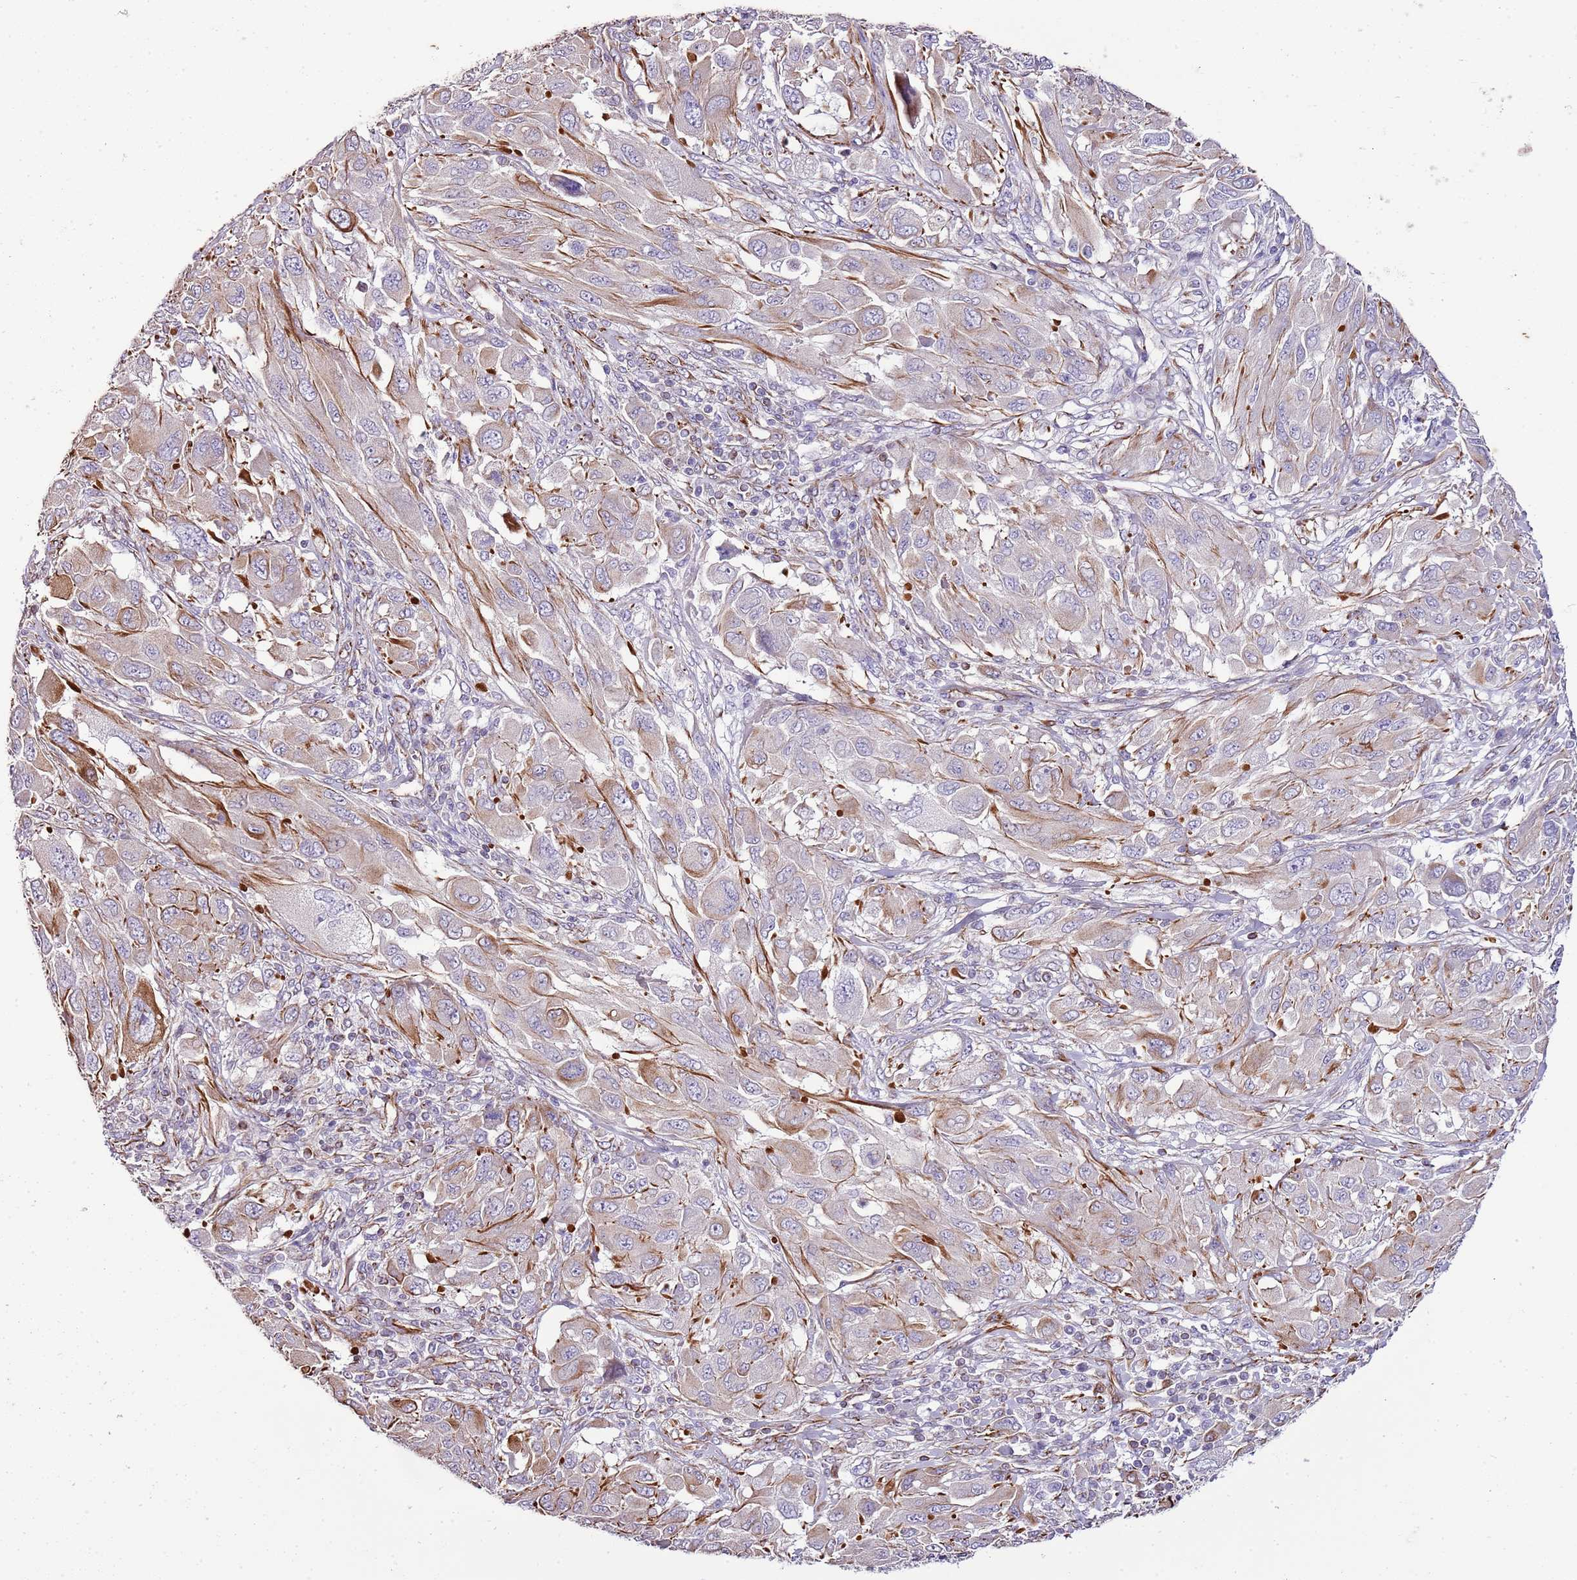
{"staining": {"intensity": "moderate", "quantity": "<25%", "location": "cytoplasmic/membranous"}, "tissue": "melanoma", "cell_type": "Tumor cells", "image_type": "cancer", "snomed": [{"axis": "morphology", "description": "Malignant melanoma, NOS"}, {"axis": "topography", "description": "Skin"}], "caption": "Immunohistochemistry photomicrograph of neoplastic tissue: malignant melanoma stained using immunohistochemistry (IHC) shows low levels of moderate protein expression localized specifically in the cytoplasmic/membranous of tumor cells, appearing as a cytoplasmic/membranous brown color.", "gene": "ZNF786", "patient": {"sex": "female", "age": 91}}